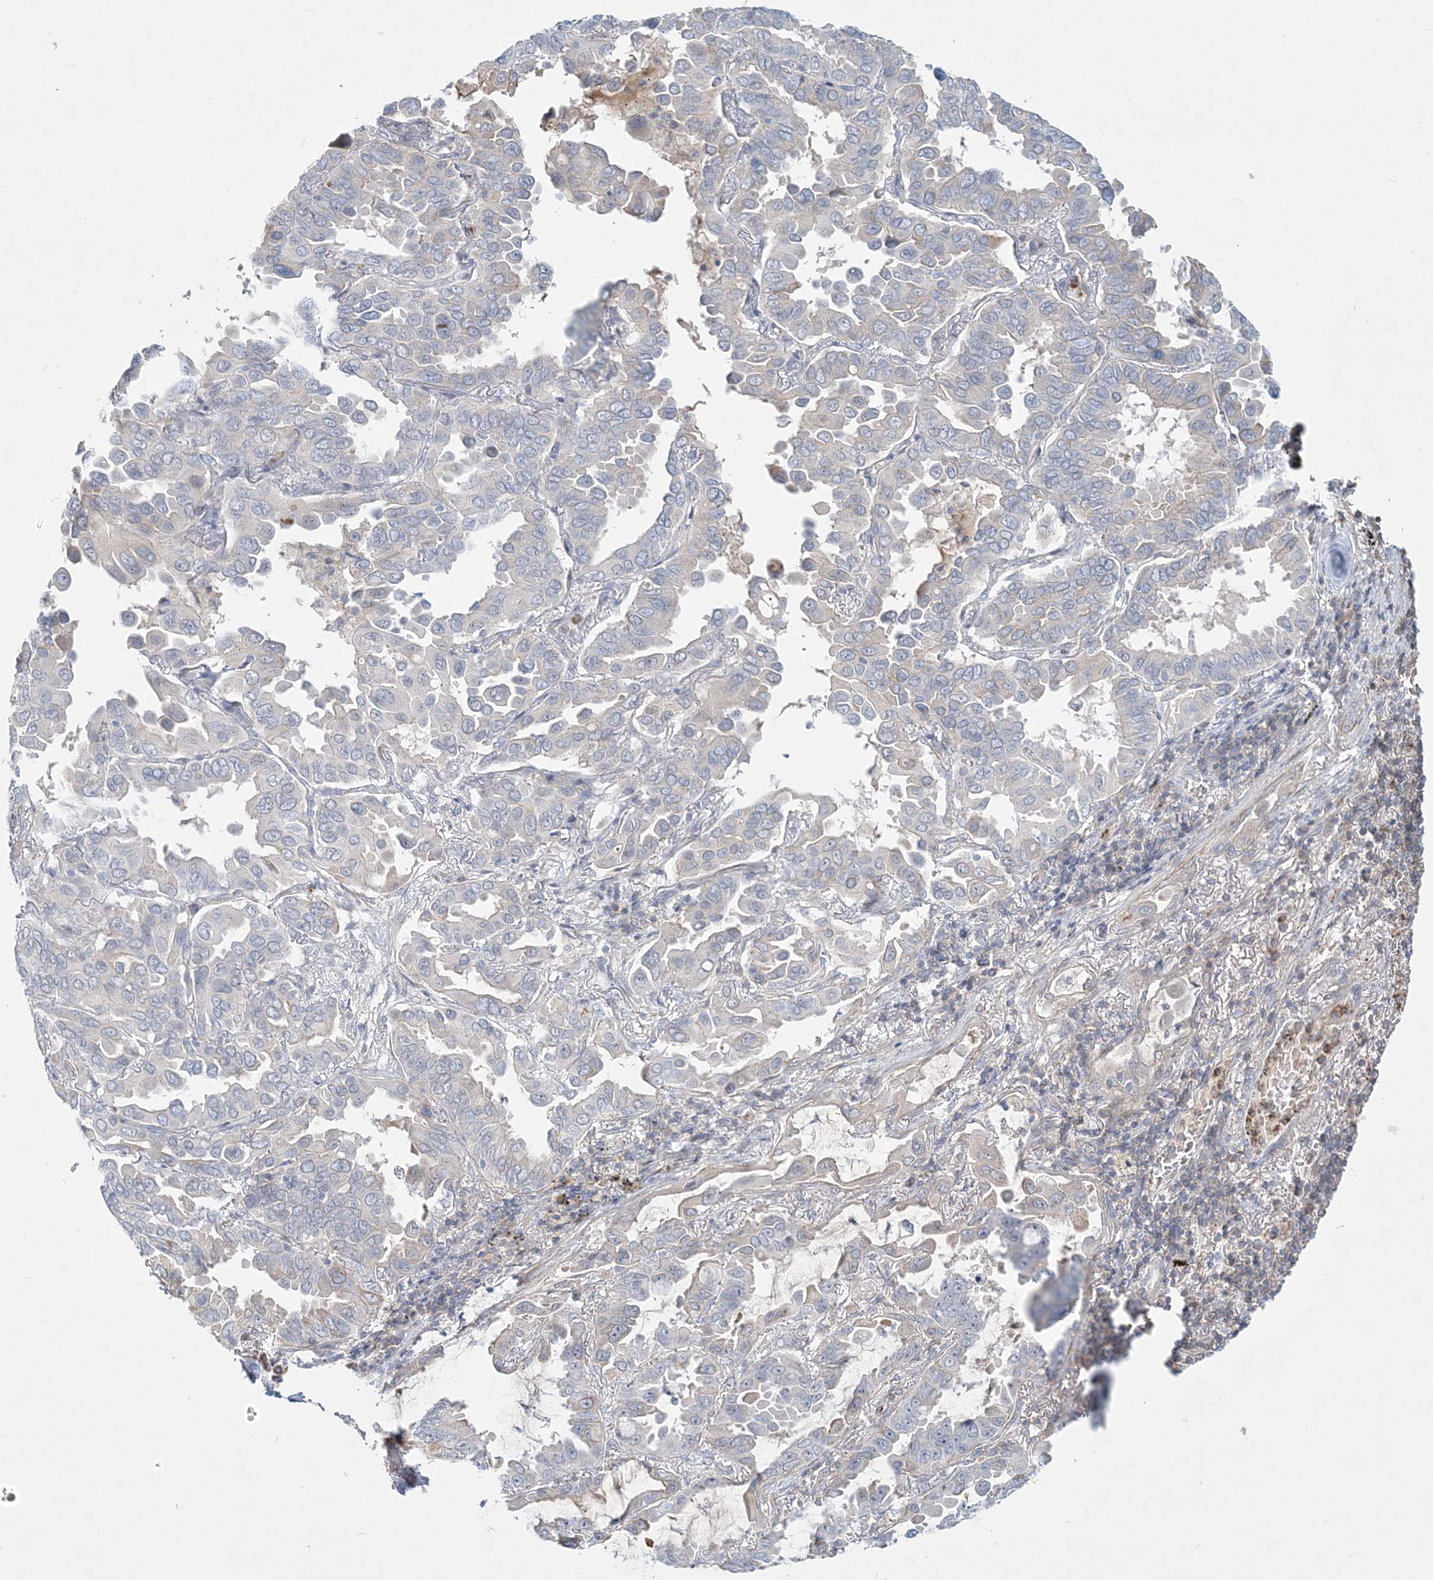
{"staining": {"intensity": "negative", "quantity": "none", "location": "none"}, "tissue": "lung cancer", "cell_type": "Tumor cells", "image_type": "cancer", "snomed": [{"axis": "morphology", "description": "Adenocarcinoma, NOS"}, {"axis": "topography", "description": "Lung"}], "caption": "Immunohistochemistry of lung adenocarcinoma reveals no expression in tumor cells.", "gene": "DNAH5", "patient": {"sex": "male", "age": 64}}